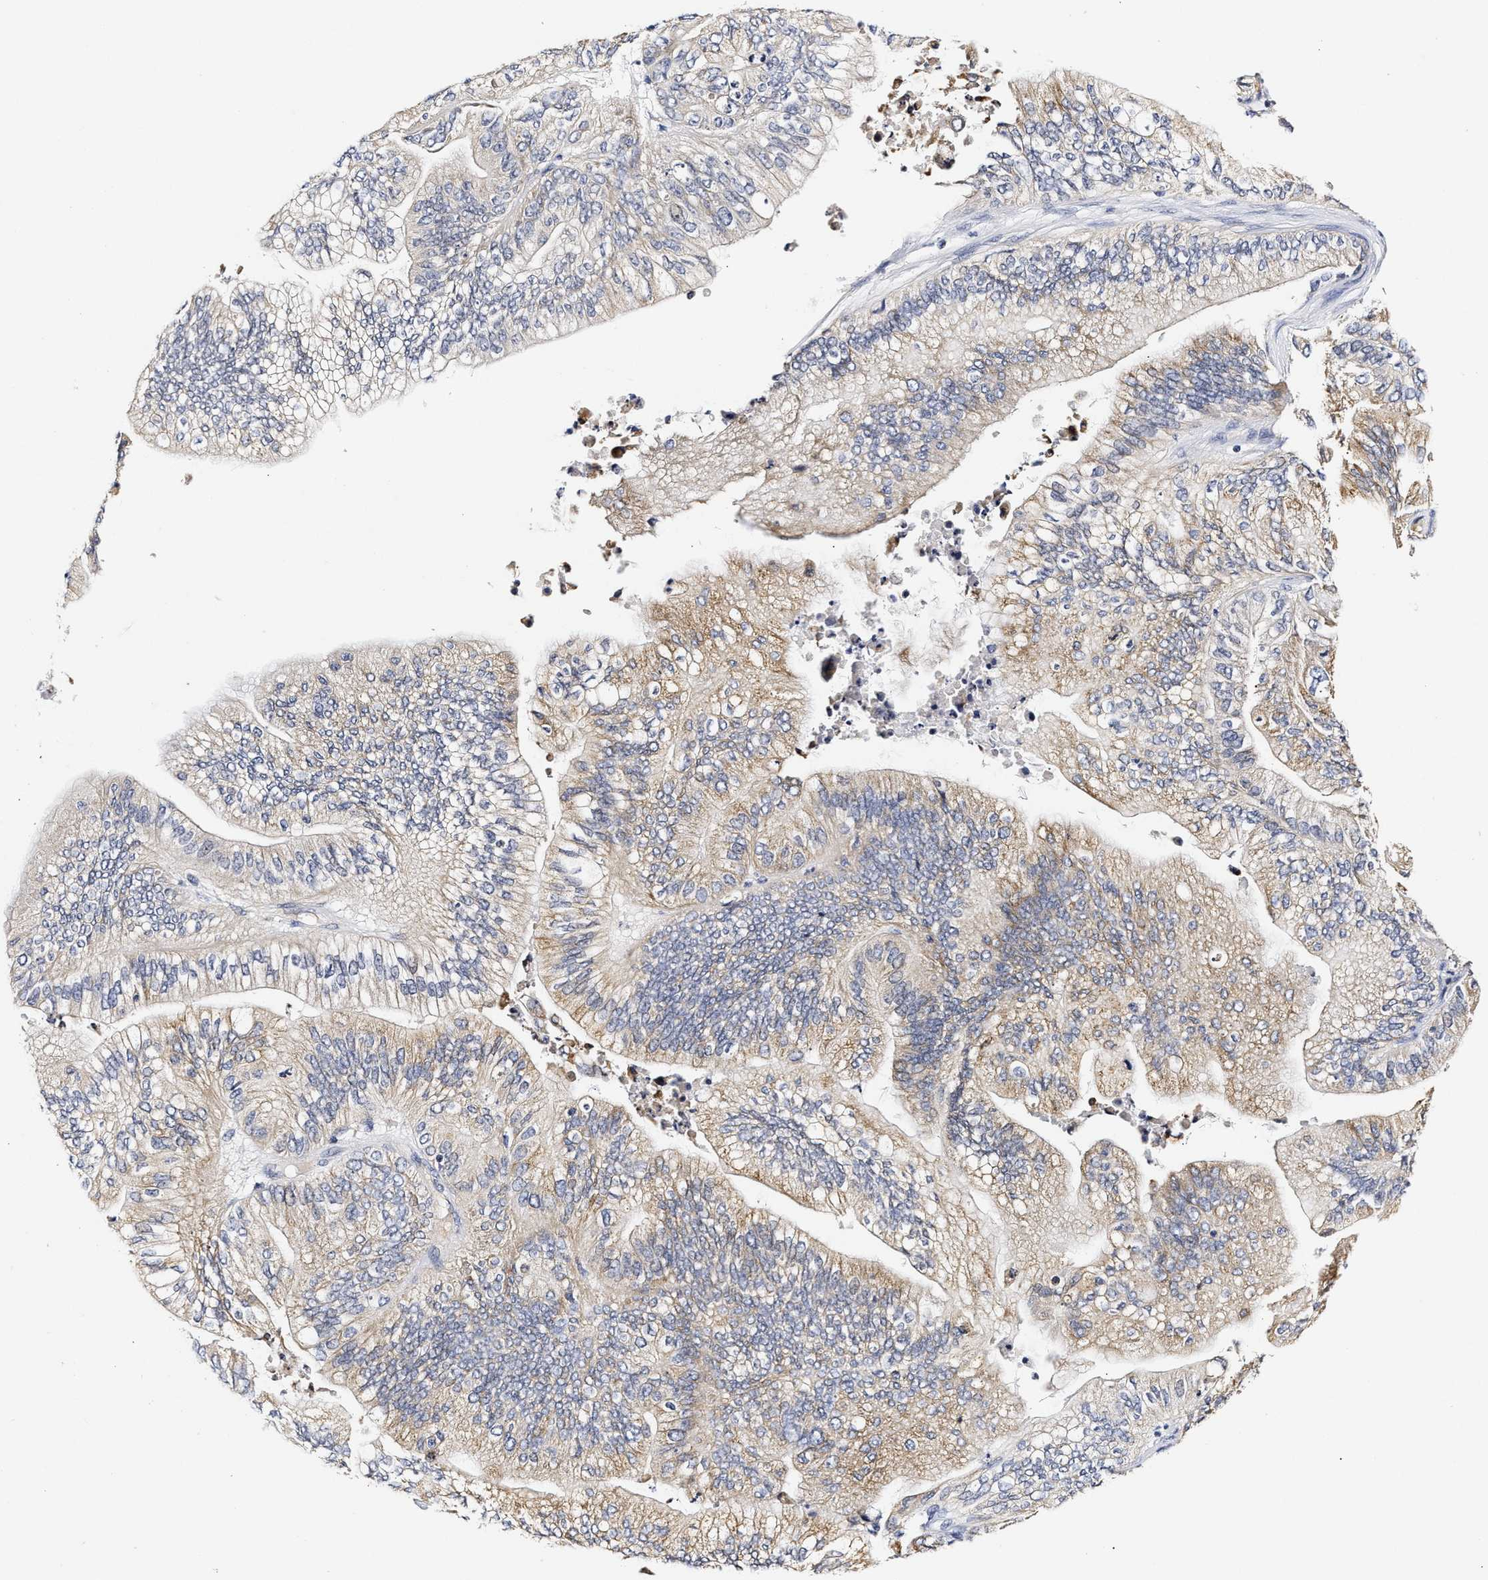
{"staining": {"intensity": "weak", "quantity": ">75%", "location": "cytoplasmic/membranous"}, "tissue": "ovarian cancer", "cell_type": "Tumor cells", "image_type": "cancer", "snomed": [{"axis": "morphology", "description": "Cystadenocarcinoma, mucinous, NOS"}, {"axis": "topography", "description": "Ovary"}], "caption": "IHC histopathology image of neoplastic tissue: human ovarian cancer (mucinous cystadenocarcinoma) stained using IHC shows low levels of weak protein expression localized specifically in the cytoplasmic/membranous of tumor cells, appearing as a cytoplasmic/membranous brown color.", "gene": "RINT1", "patient": {"sex": "female", "age": 61}}